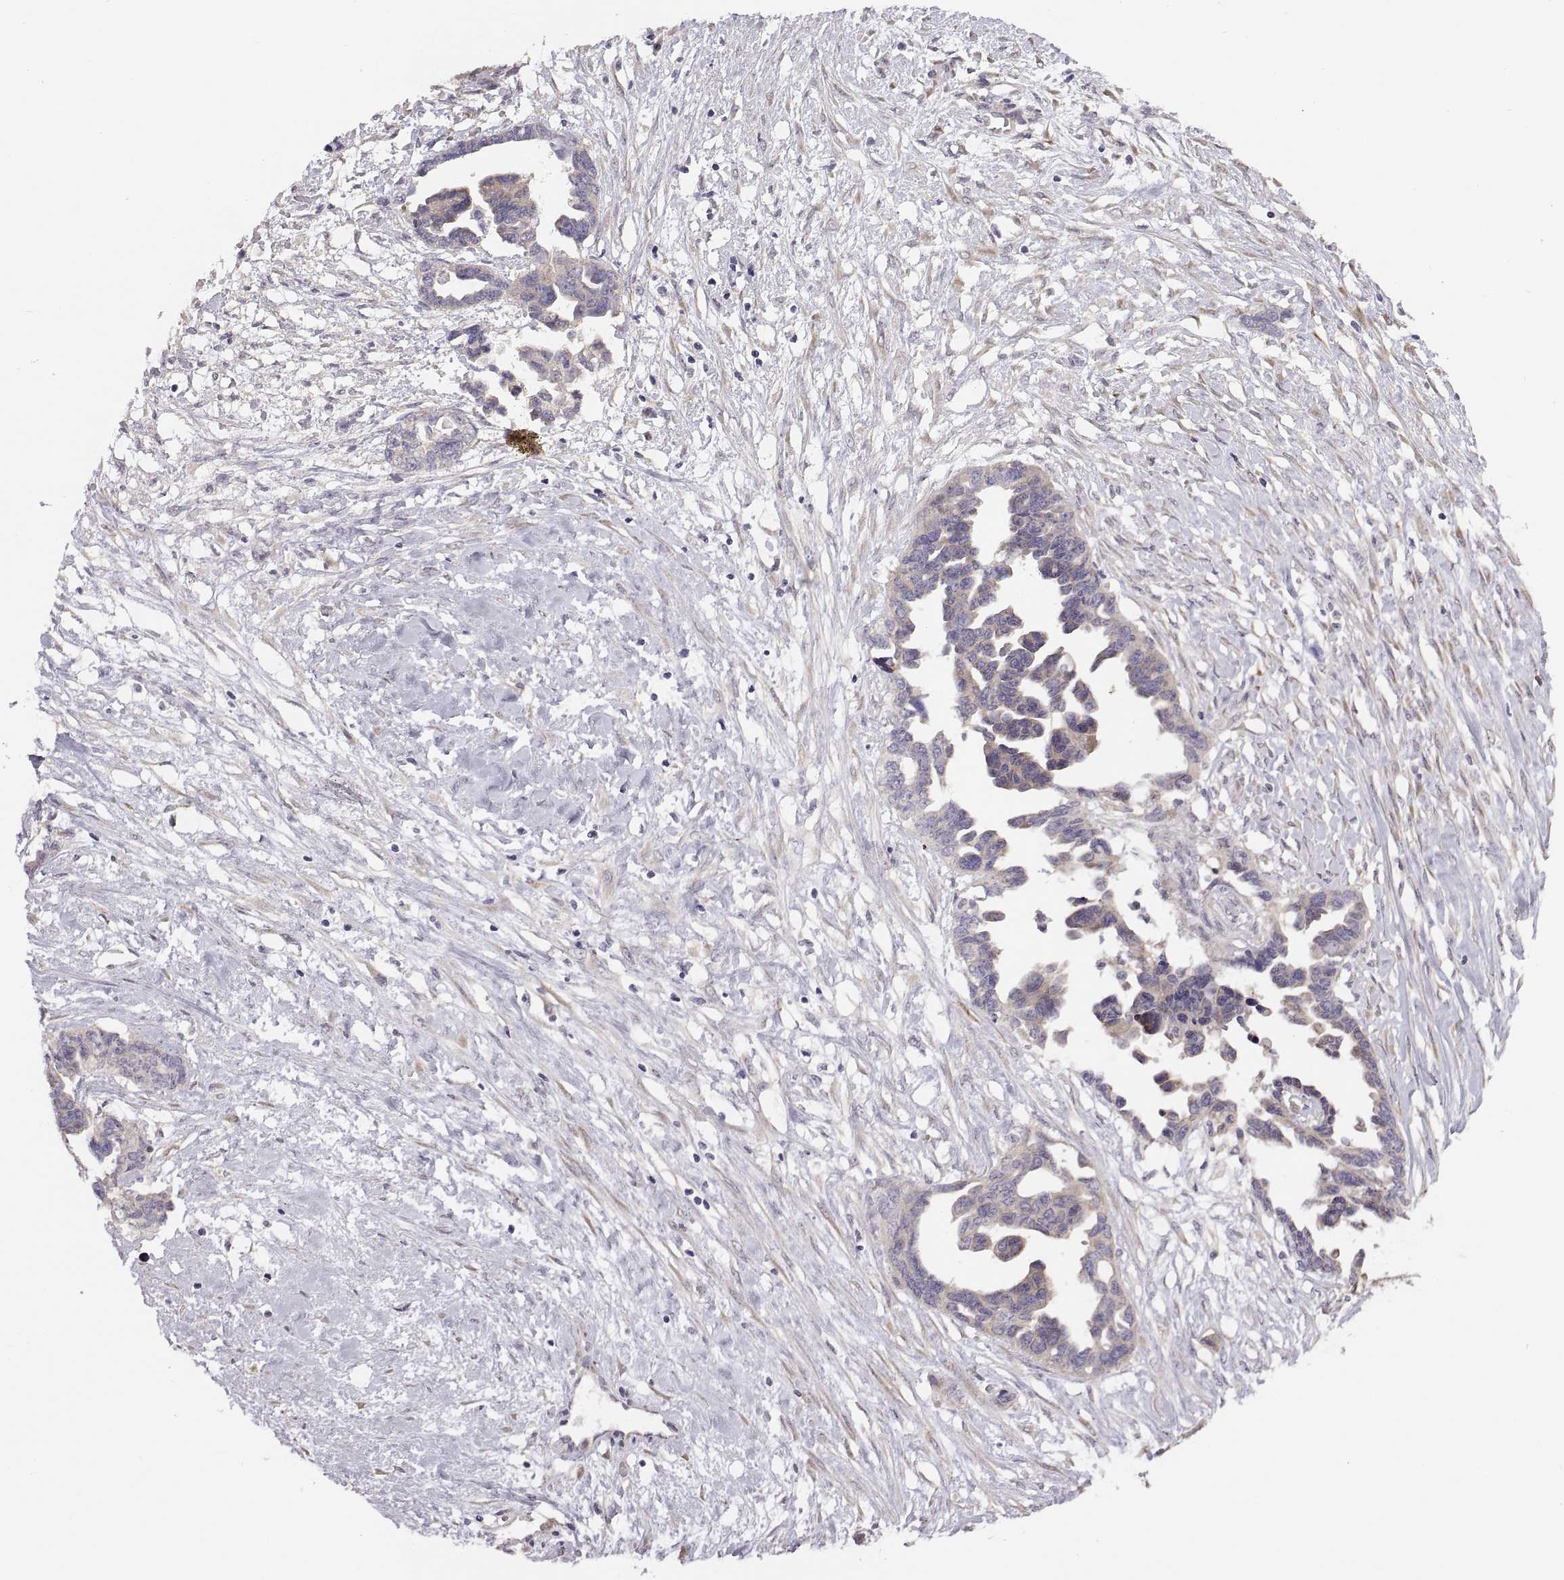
{"staining": {"intensity": "weak", "quantity": "25%-75%", "location": "cytoplasmic/membranous"}, "tissue": "ovarian cancer", "cell_type": "Tumor cells", "image_type": "cancer", "snomed": [{"axis": "morphology", "description": "Cystadenocarcinoma, serous, NOS"}, {"axis": "topography", "description": "Ovary"}], "caption": "A brown stain highlights weak cytoplasmic/membranous staining of a protein in human ovarian cancer tumor cells.", "gene": "ACSBG2", "patient": {"sex": "female", "age": 69}}